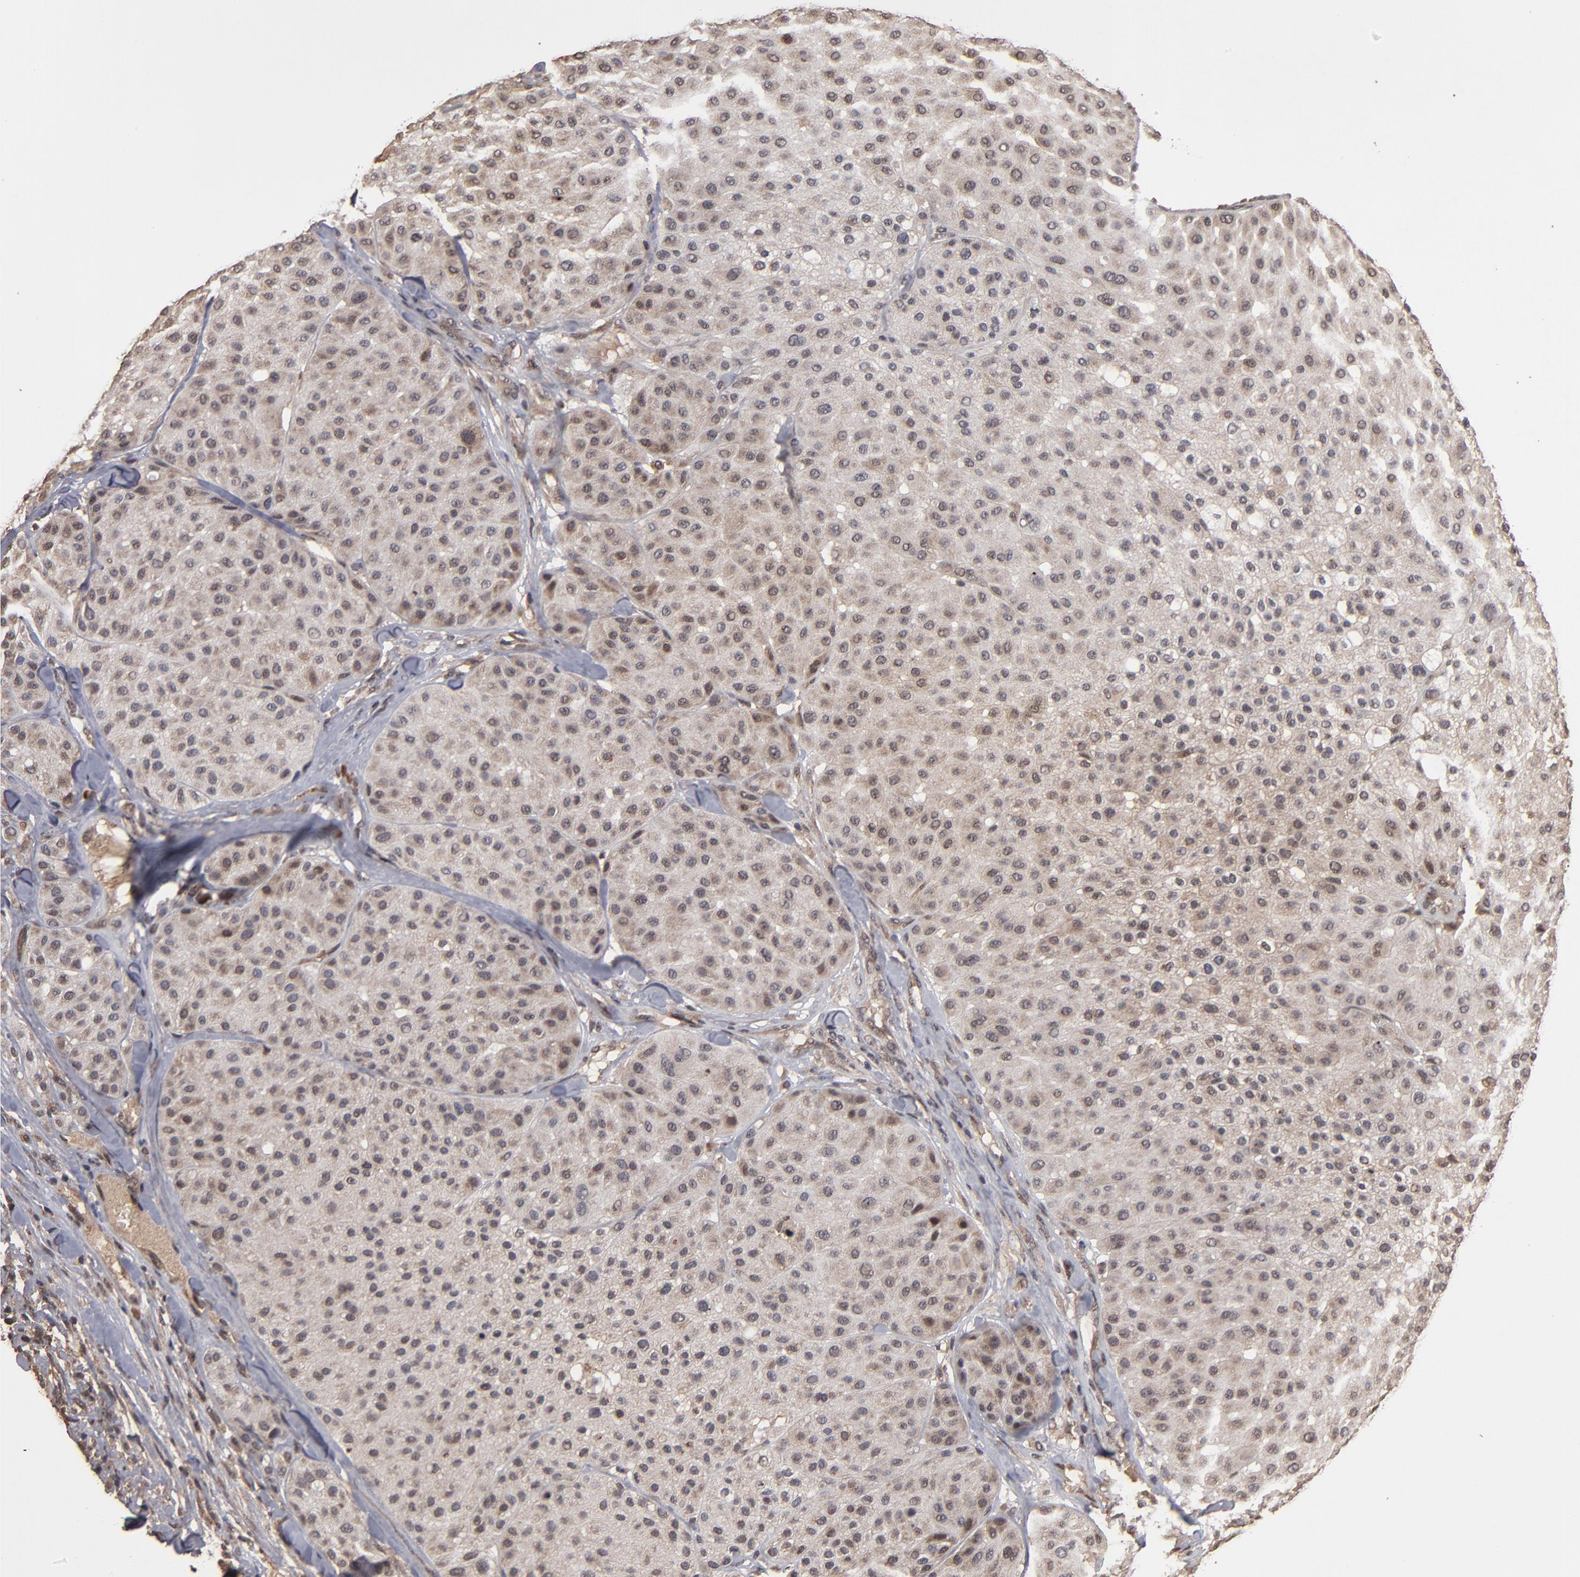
{"staining": {"intensity": "weak", "quantity": "25%-75%", "location": "cytoplasmic/membranous"}, "tissue": "melanoma", "cell_type": "Tumor cells", "image_type": "cancer", "snomed": [{"axis": "morphology", "description": "Normal tissue, NOS"}, {"axis": "morphology", "description": "Malignant melanoma, Metastatic site"}, {"axis": "topography", "description": "Skin"}], "caption": "Immunohistochemical staining of melanoma exhibits low levels of weak cytoplasmic/membranous expression in about 25%-75% of tumor cells. (DAB IHC with brightfield microscopy, high magnification).", "gene": "NXF2B", "patient": {"sex": "male", "age": 41}}